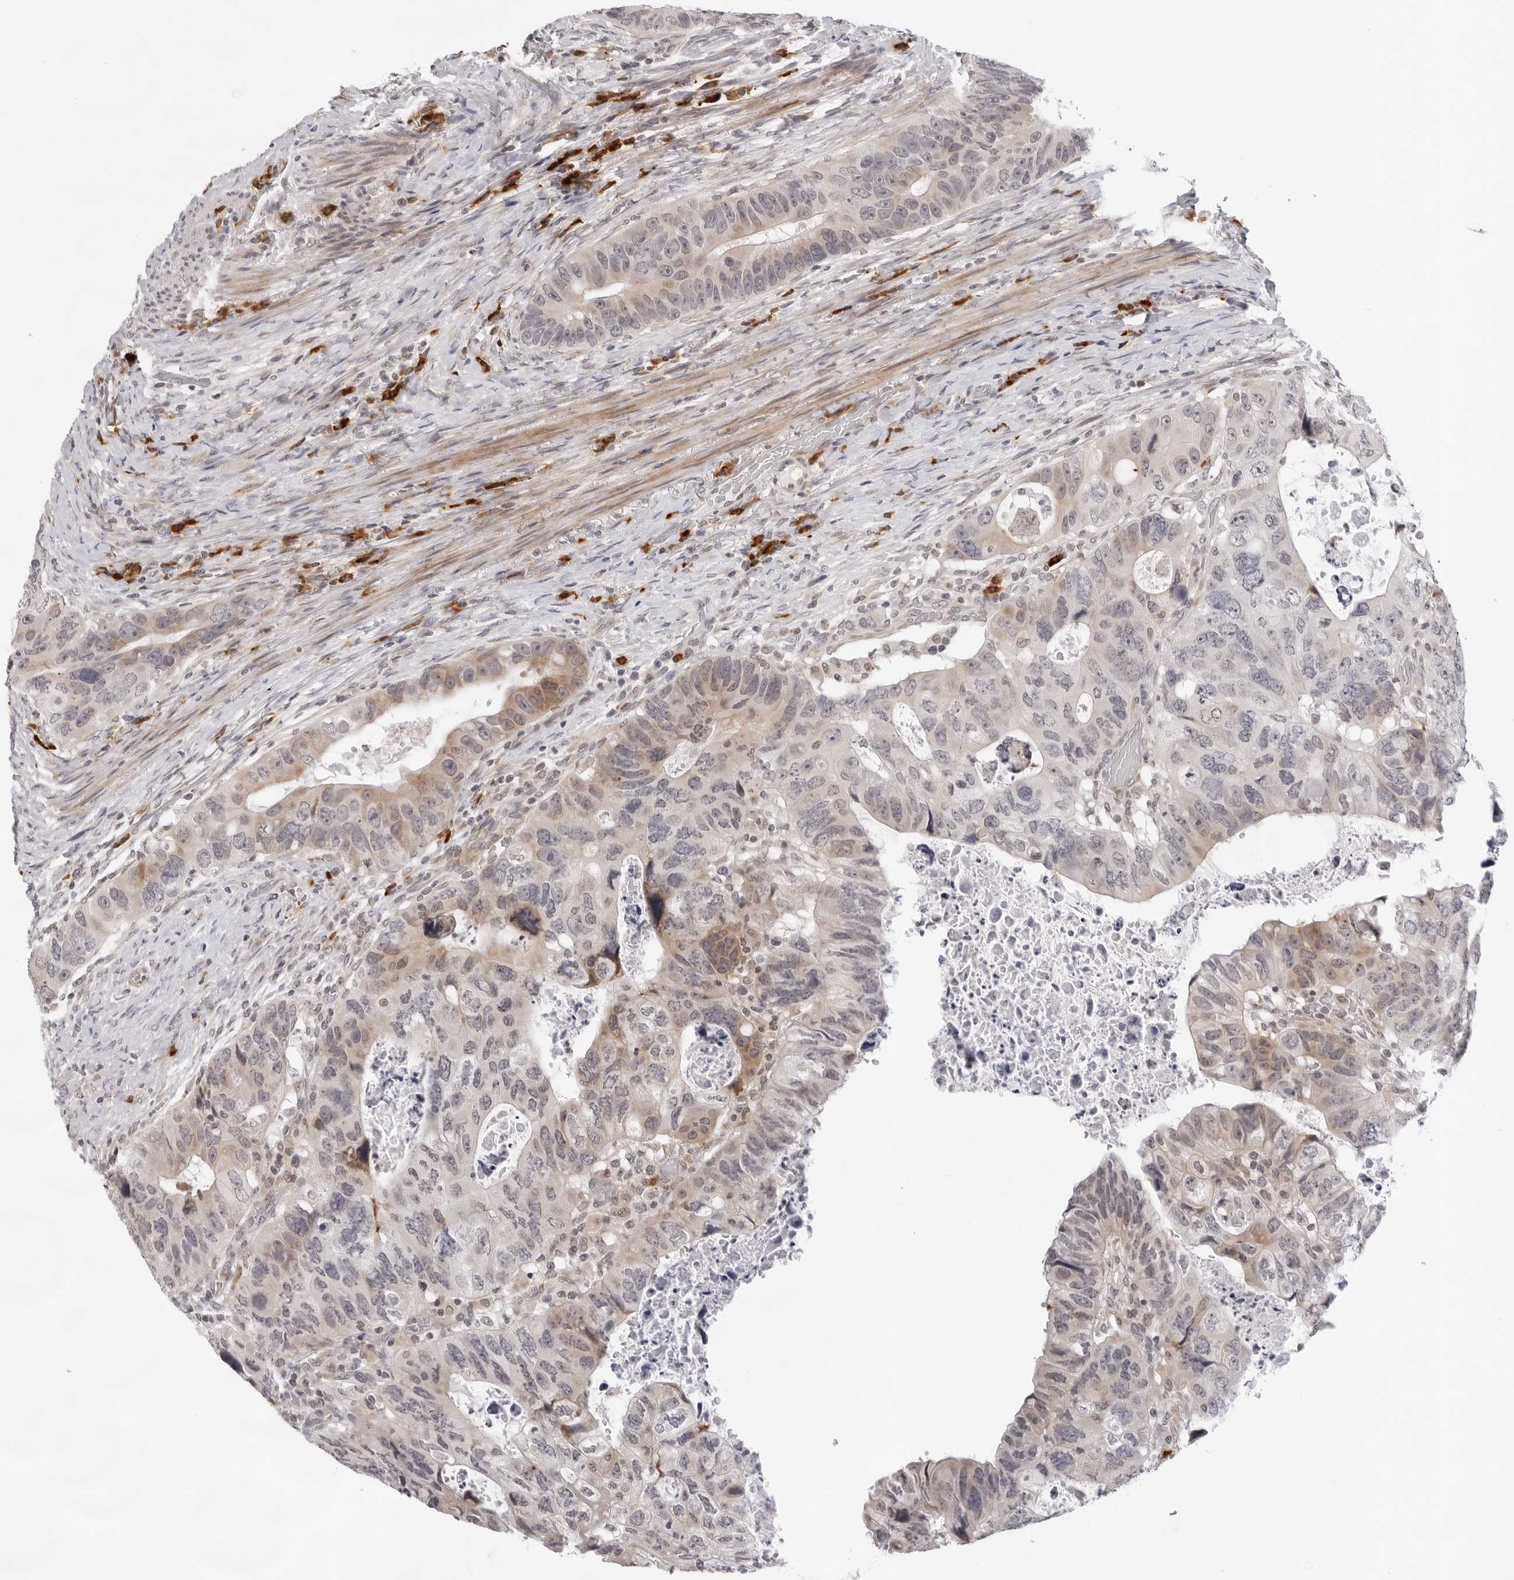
{"staining": {"intensity": "moderate", "quantity": "<25%", "location": "cytoplasmic/membranous"}, "tissue": "colorectal cancer", "cell_type": "Tumor cells", "image_type": "cancer", "snomed": [{"axis": "morphology", "description": "Adenocarcinoma, NOS"}, {"axis": "topography", "description": "Rectum"}], "caption": "Immunohistochemistry (DAB (3,3'-diaminobenzidine)) staining of human colorectal cancer displays moderate cytoplasmic/membranous protein staining in approximately <25% of tumor cells.", "gene": "IL17RA", "patient": {"sex": "male", "age": 59}}